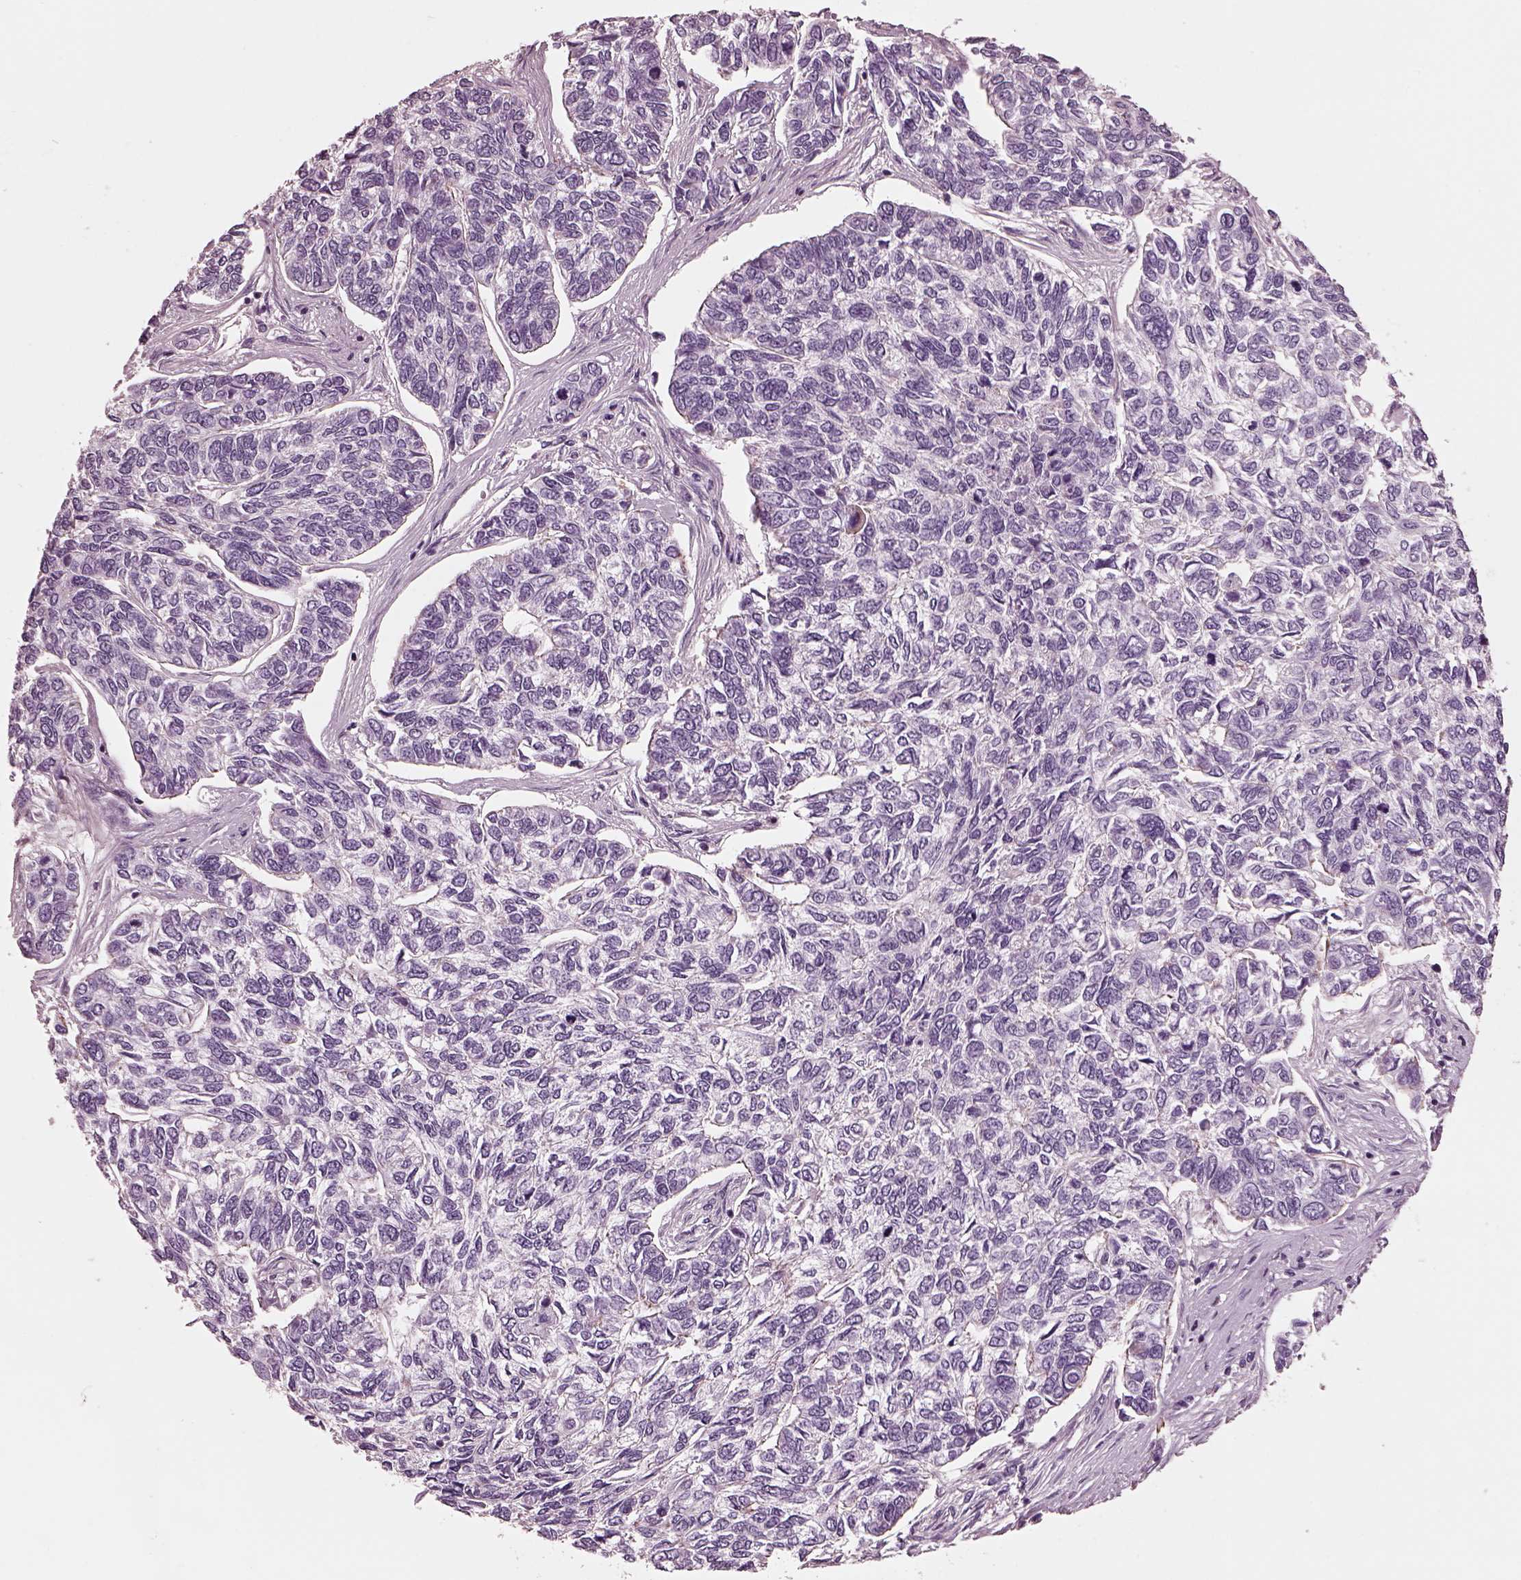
{"staining": {"intensity": "negative", "quantity": "none", "location": "none"}, "tissue": "skin cancer", "cell_type": "Tumor cells", "image_type": "cancer", "snomed": [{"axis": "morphology", "description": "Basal cell carcinoma"}, {"axis": "topography", "description": "Skin"}], "caption": "Immunohistochemistry photomicrograph of basal cell carcinoma (skin) stained for a protein (brown), which shows no expression in tumor cells. Nuclei are stained in blue.", "gene": "GDF11", "patient": {"sex": "female", "age": 65}}